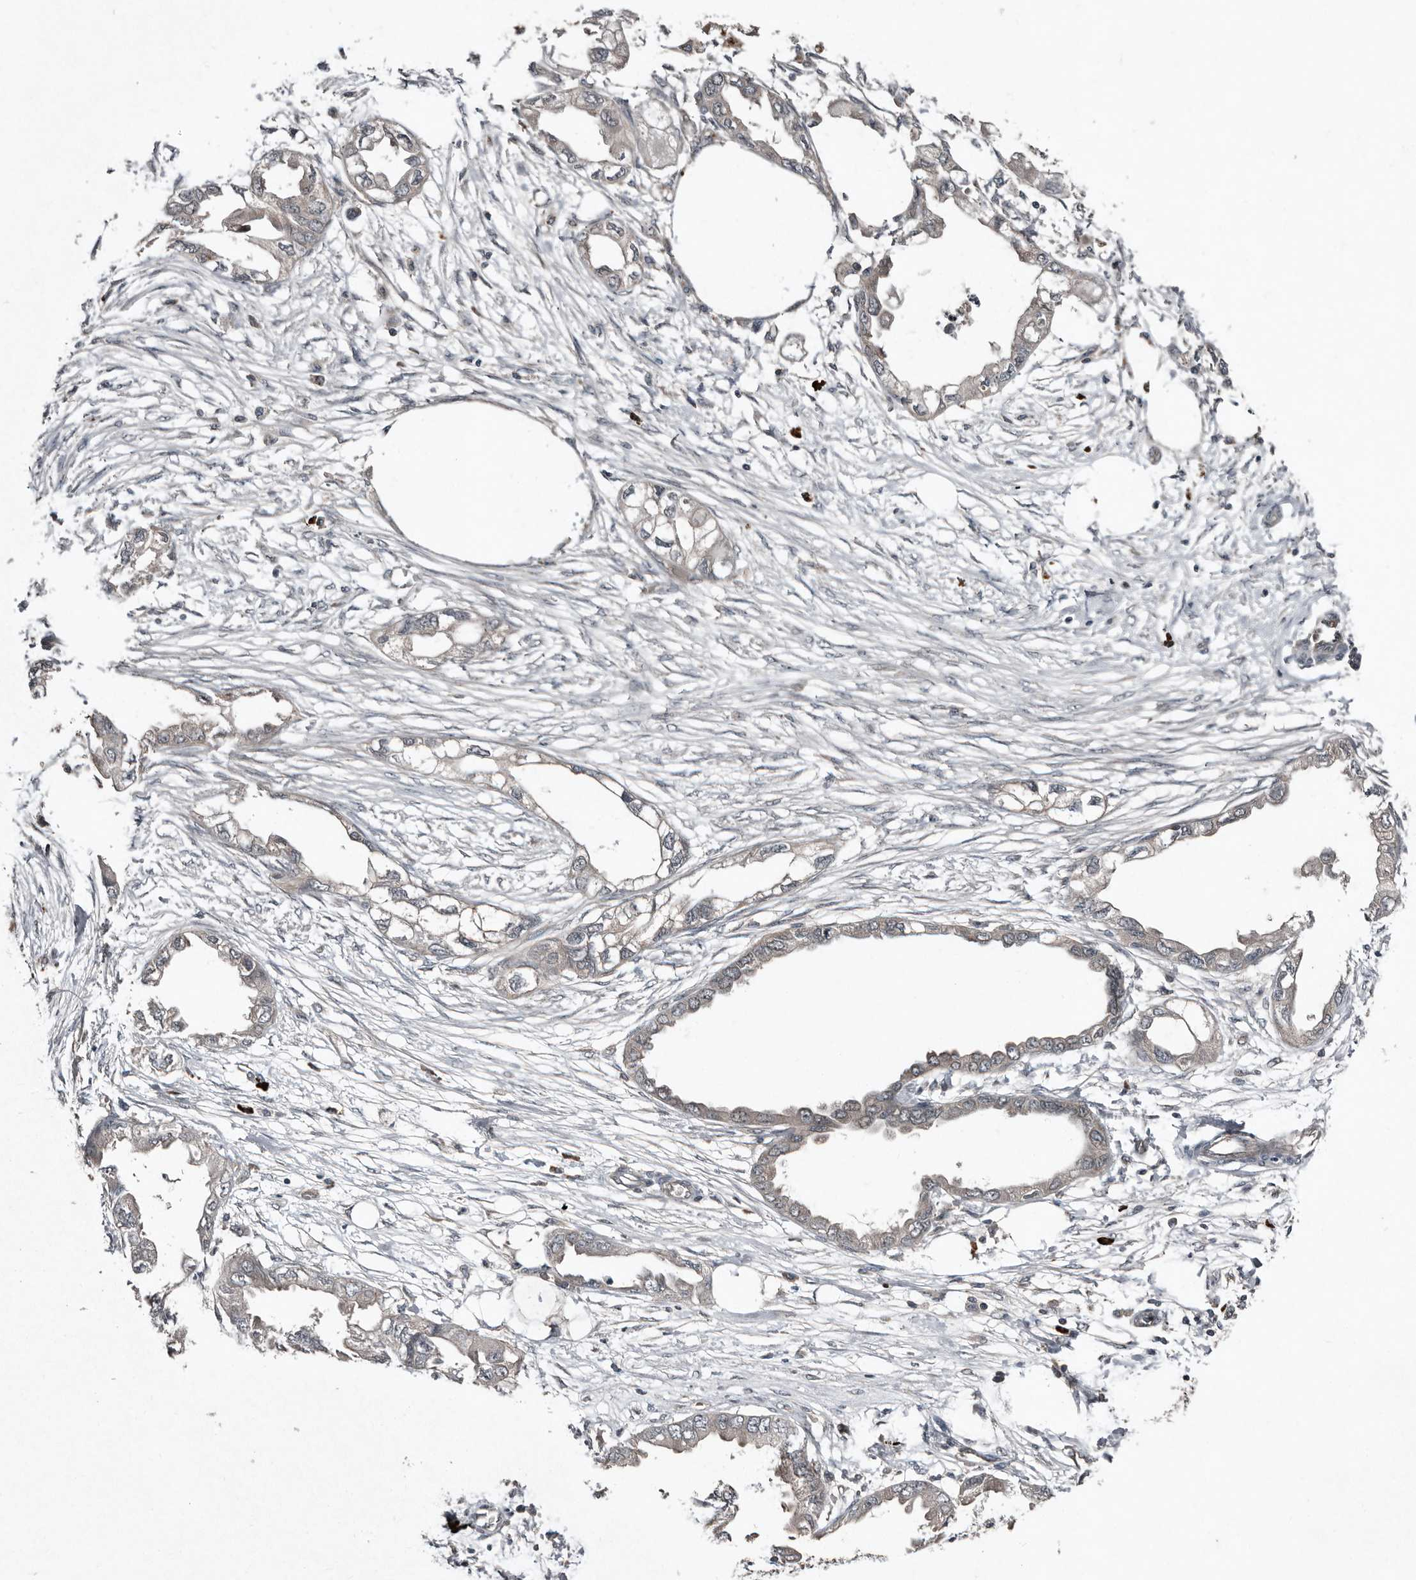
{"staining": {"intensity": "negative", "quantity": "none", "location": "none"}, "tissue": "endometrial cancer", "cell_type": "Tumor cells", "image_type": "cancer", "snomed": [{"axis": "morphology", "description": "Adenocarcinoma, NOS"}, {"axis": "morphology", "description": "Adenocarcinoma, metastatic, NOS"}, {"axis": "topography", "description": "Adipose tissue"}, {"axis": "topography", "description": "Endometrium"}], "caption": "Tumor cells show no significant protein expression in endometrial adenocarcinoma.", "gene": "TEAD3", "patient": {"sex": "female", "age": 67}}